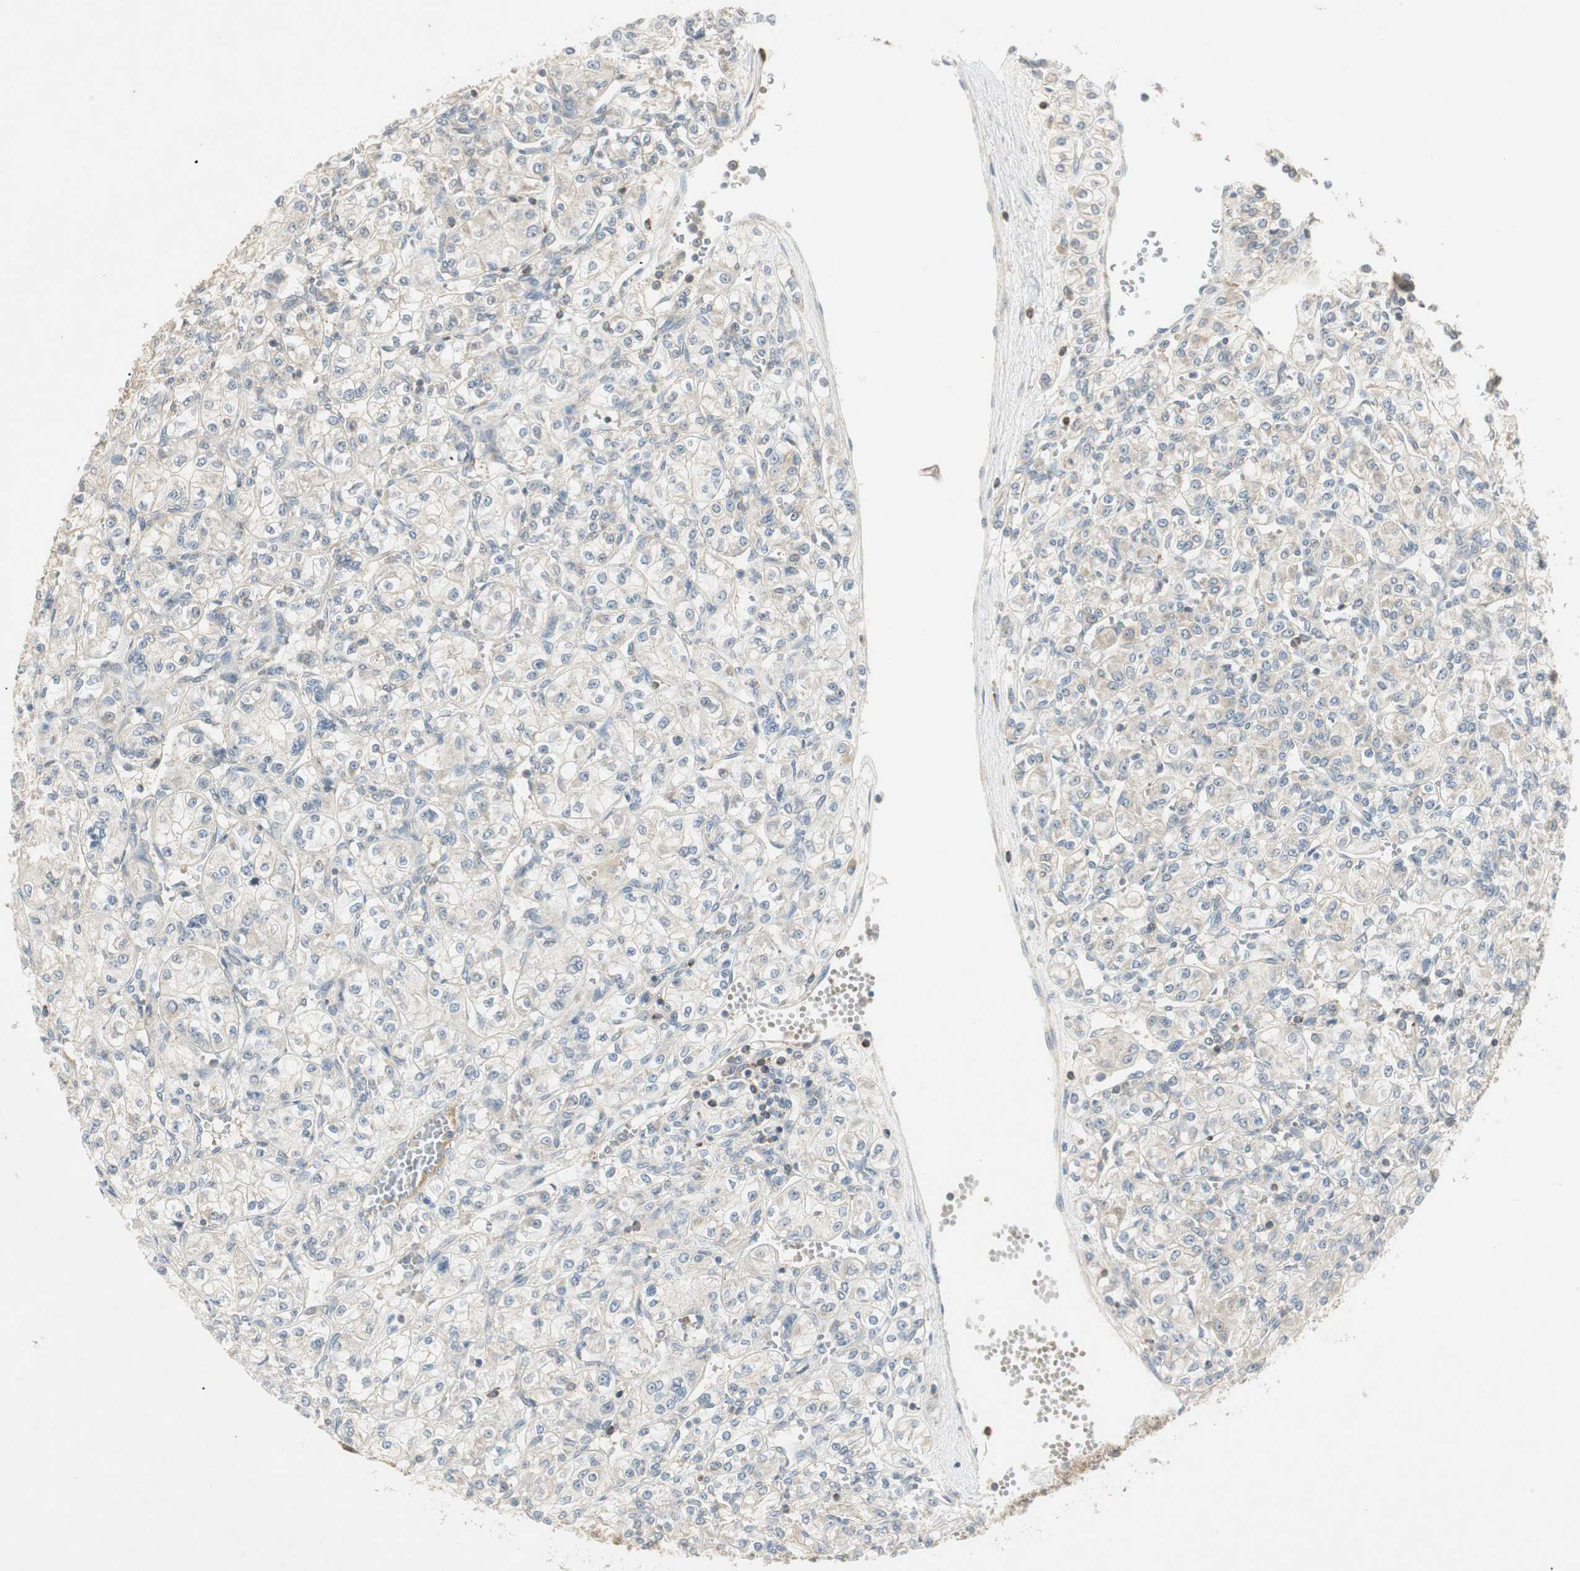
{"staining": {"intensity": "negative", "quantity": "none", "location": "none"}, "tissue": "renal cancer", "cell_type": "Tumor cells", "image_type": "cancer", "snomed": [{"axis": "morphology", "description": "Adenocarcinoma, NOS"}, {"axis": "topography", "description": "Kidney"}], "caption": "High magnification brightfield microscopy of adenocarcinoma (renal) stained with DAB (brown) and counterstained with hematoxylin (blue): tumor cells show no significant staining. (DAB (3,3'-diaminobenzidine) immunohistochemistry (IHC) with hematoxylin counter stain).", "gene": "USP2", "patient": {"sex": "male", "age": 77}}